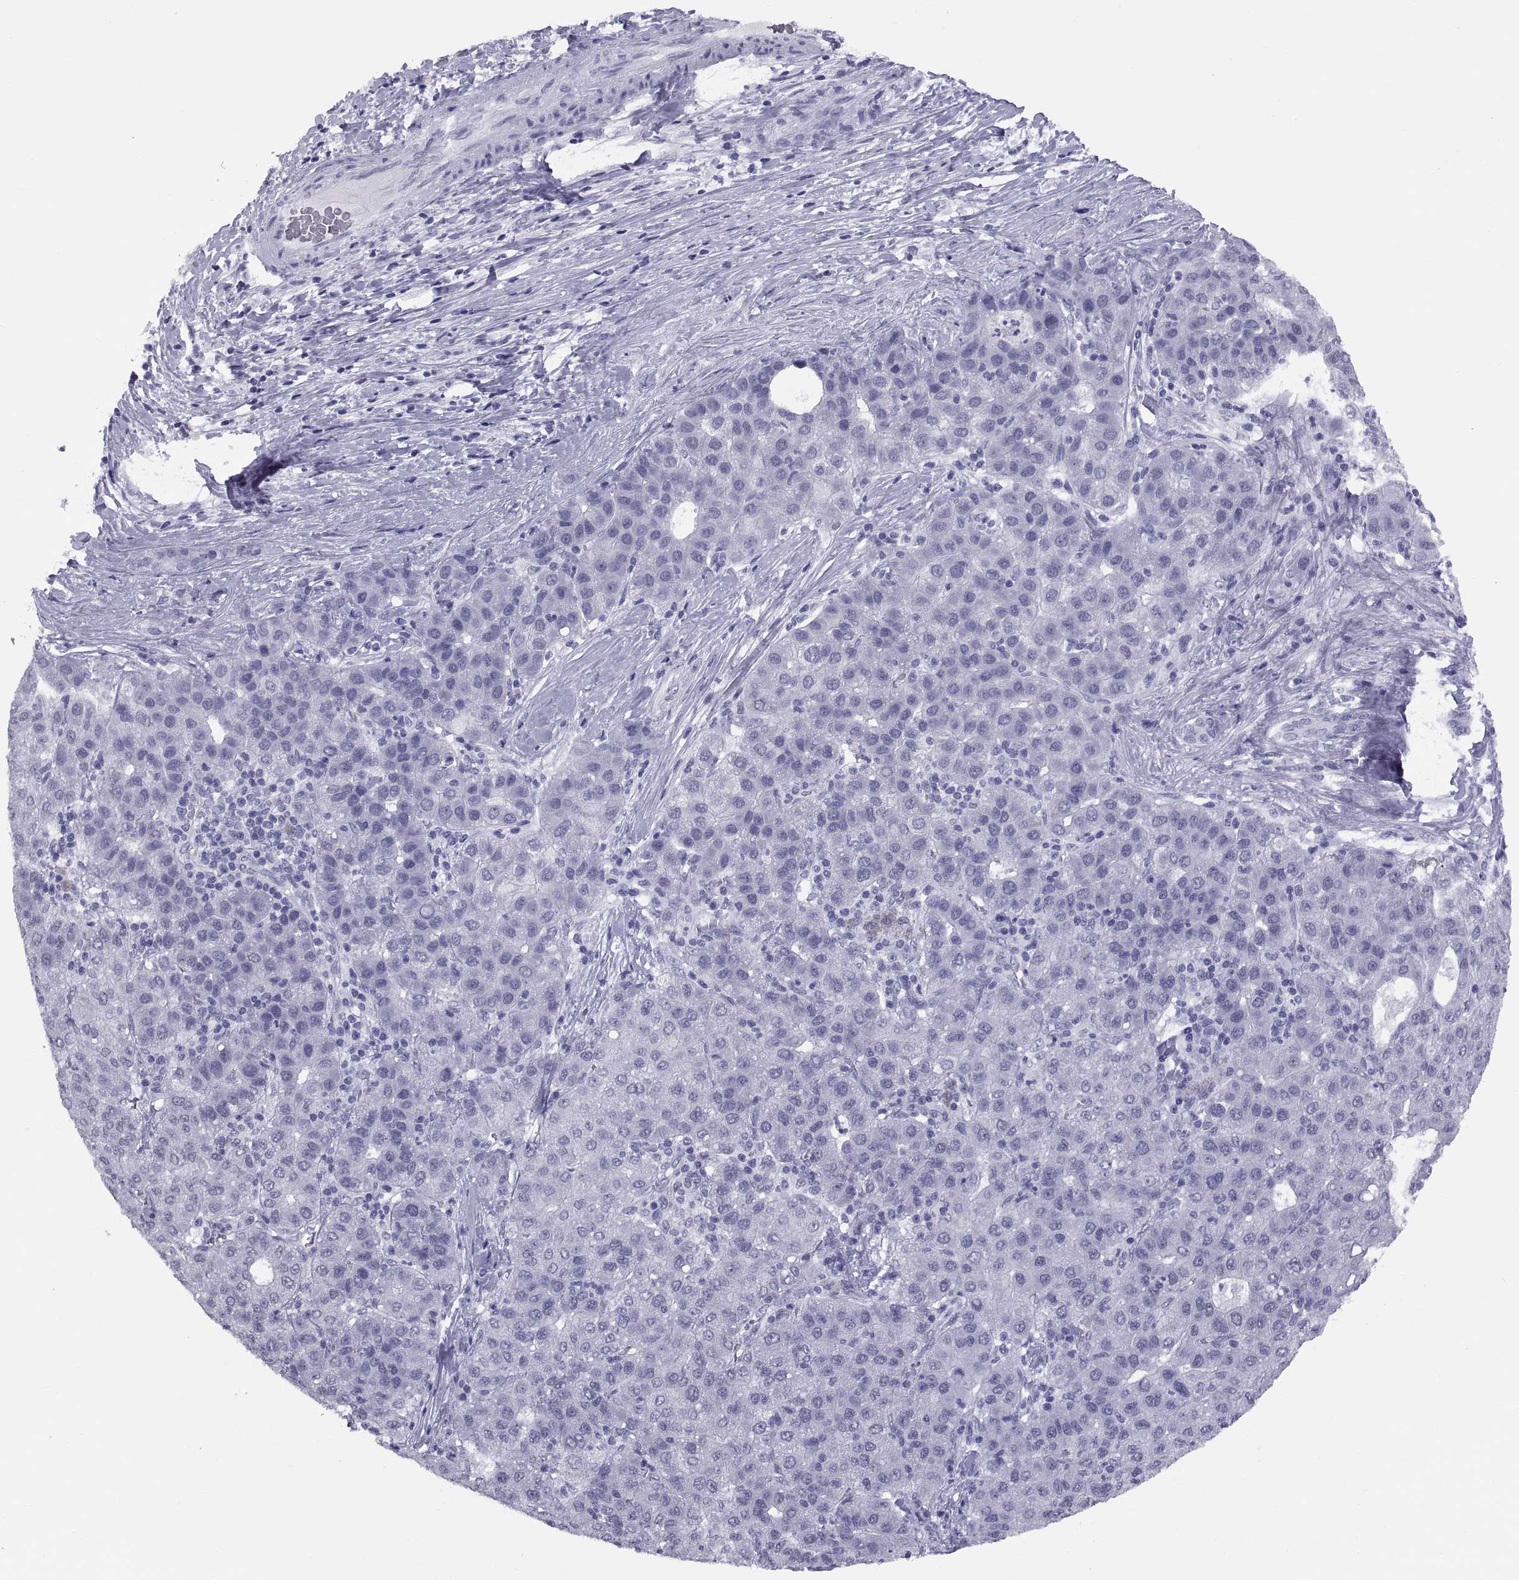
{"staining": {"intensity": "negative", "quantity": "none", "location": "none"}, "tissue": "liver cancer", "cell_type": "Tumor cells", "image_type": "cancer", "snomed": [{"axis": "morphology", "description": "Carcinoma, Hepatocellular, NOS"}, {"axis": "topography", "description": "Liver"}], "caption": "Immunohistochemistry photomicrograph of neoplastic tissue: human liver cancer (hepatocellular carcinoma) stained with DAB (3,3'-diaminobenzidine) demonstrates no significant protein staining in tumor cells.", "gene": "NEUROD6", "patient": {"sex": "male", "age": 65}}